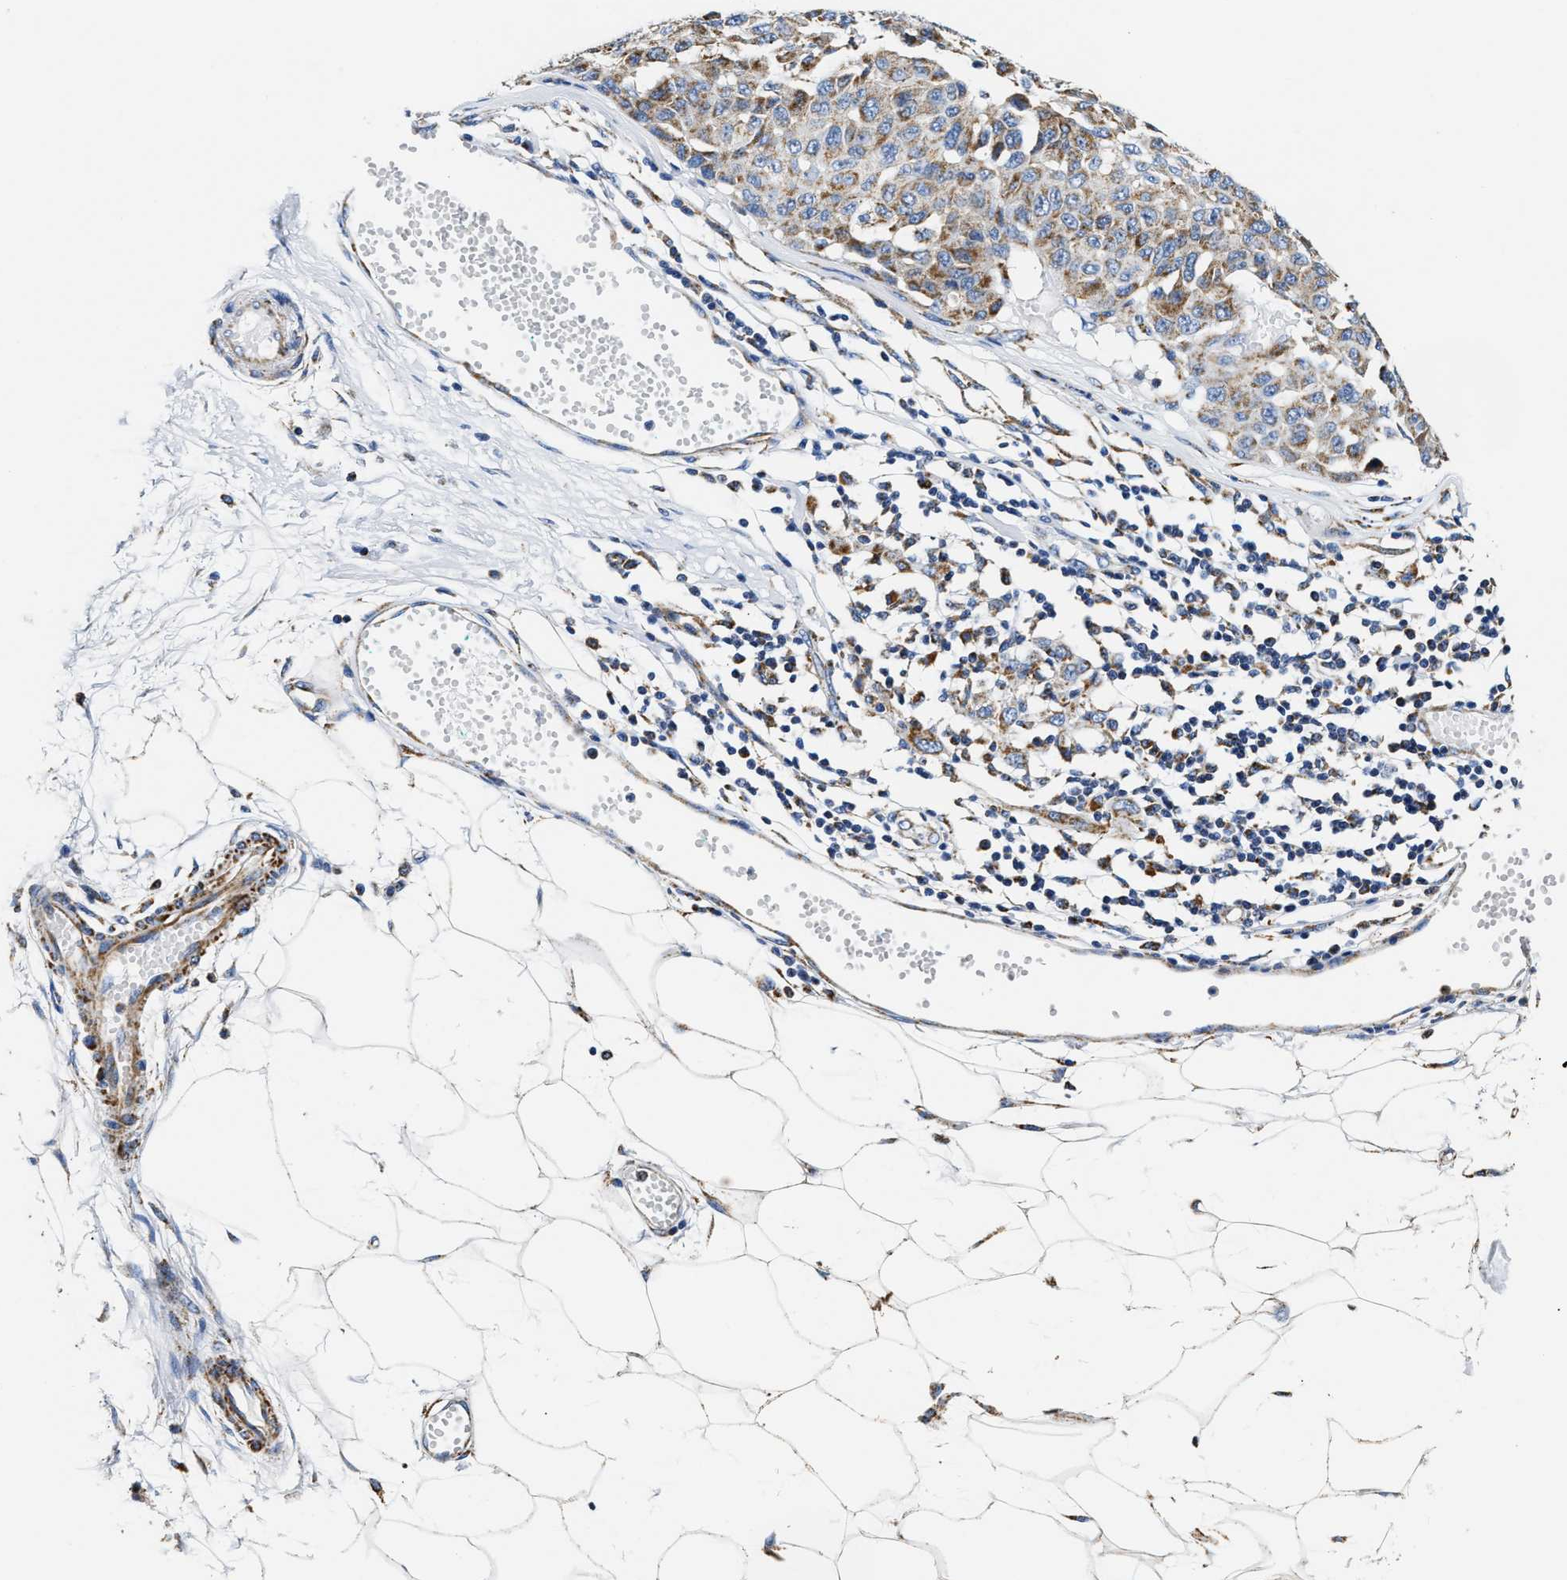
{"staining": {"intensity": "moderate", "quantity": "25%-75%", "location": "cytoplasmic/membranous"}, "tissue": "melanoma", "cell_type": "Tumor cells", "image_type": "cancer", "snomed": [{"axis": "morphology", "description": "Normal tissue, NOS"}, {"axis": "morphology", "description": "Malignant melanoma, NOS"}, {"axis": "topography", "description": "Skin"}], "caption": "Melanoma tissue demonstrates moderate cytoplasmic/membranous positivity in about 25%-75% of tumor cells", "gene": "ACADVL", "patient": {"sex": "male", "age": 62}}